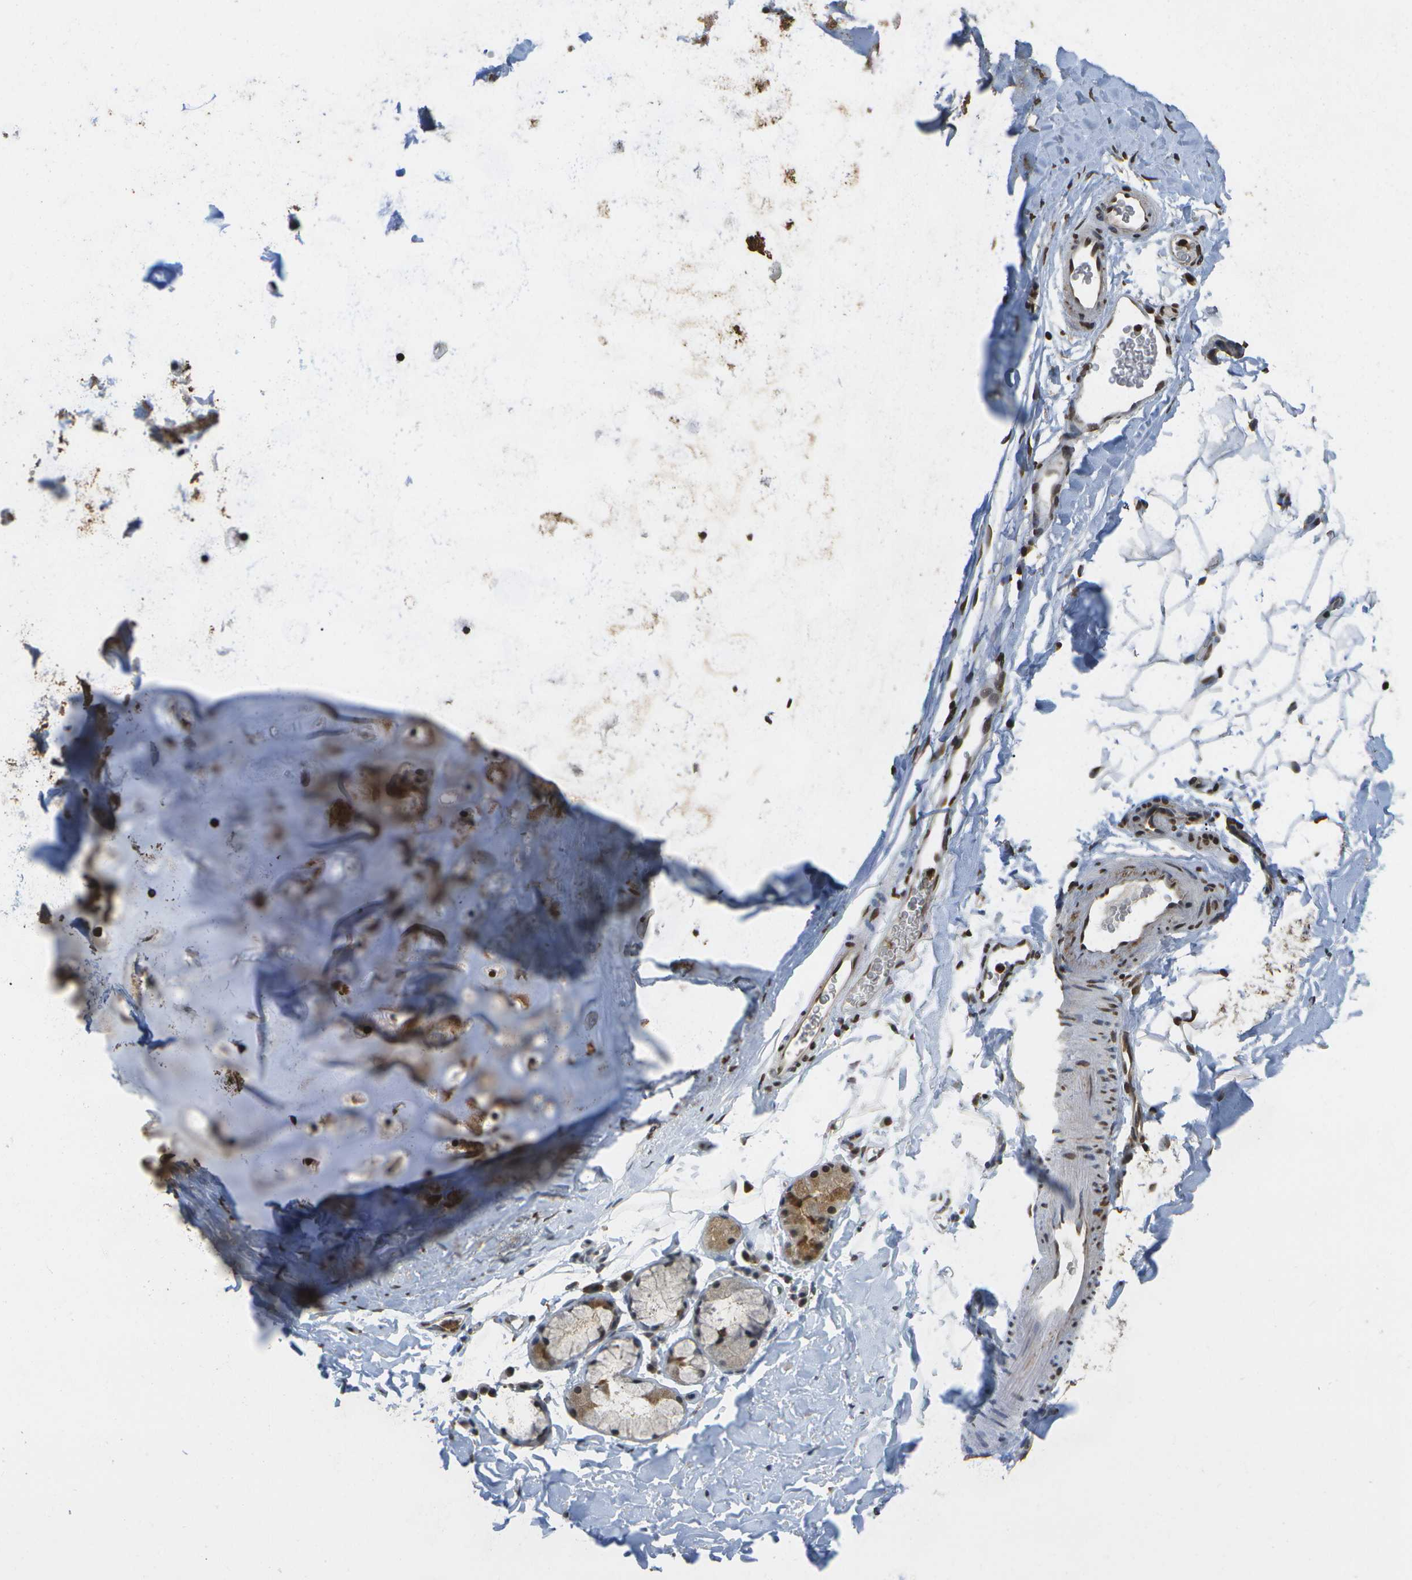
{"staining": {"intensity": "moderate", "quantity": ">75%", "location": "nuclear"}, "tissue": "adipose tissue", "cell_type": "Adipocytes", "image_type": "normal", "snomed": [{"axis": "morphology", "description": "Normal tissue, NOS"}, {"axis": "topography", "description": "Cartilage tissue"}, {"axis": "topography", "description": "Bronchus"}], "caption": "Adipose tissue stained for a protein displays moderate nuclear positivity in adipocytes. Using DAB (3,3'-diaminobenzidine) (brown) and hematoxylin (blue) stains, captured at high magnification using brightfield microscopy.", "gene": "SPEN", "patient": {"sex": "female", "age": 53}}